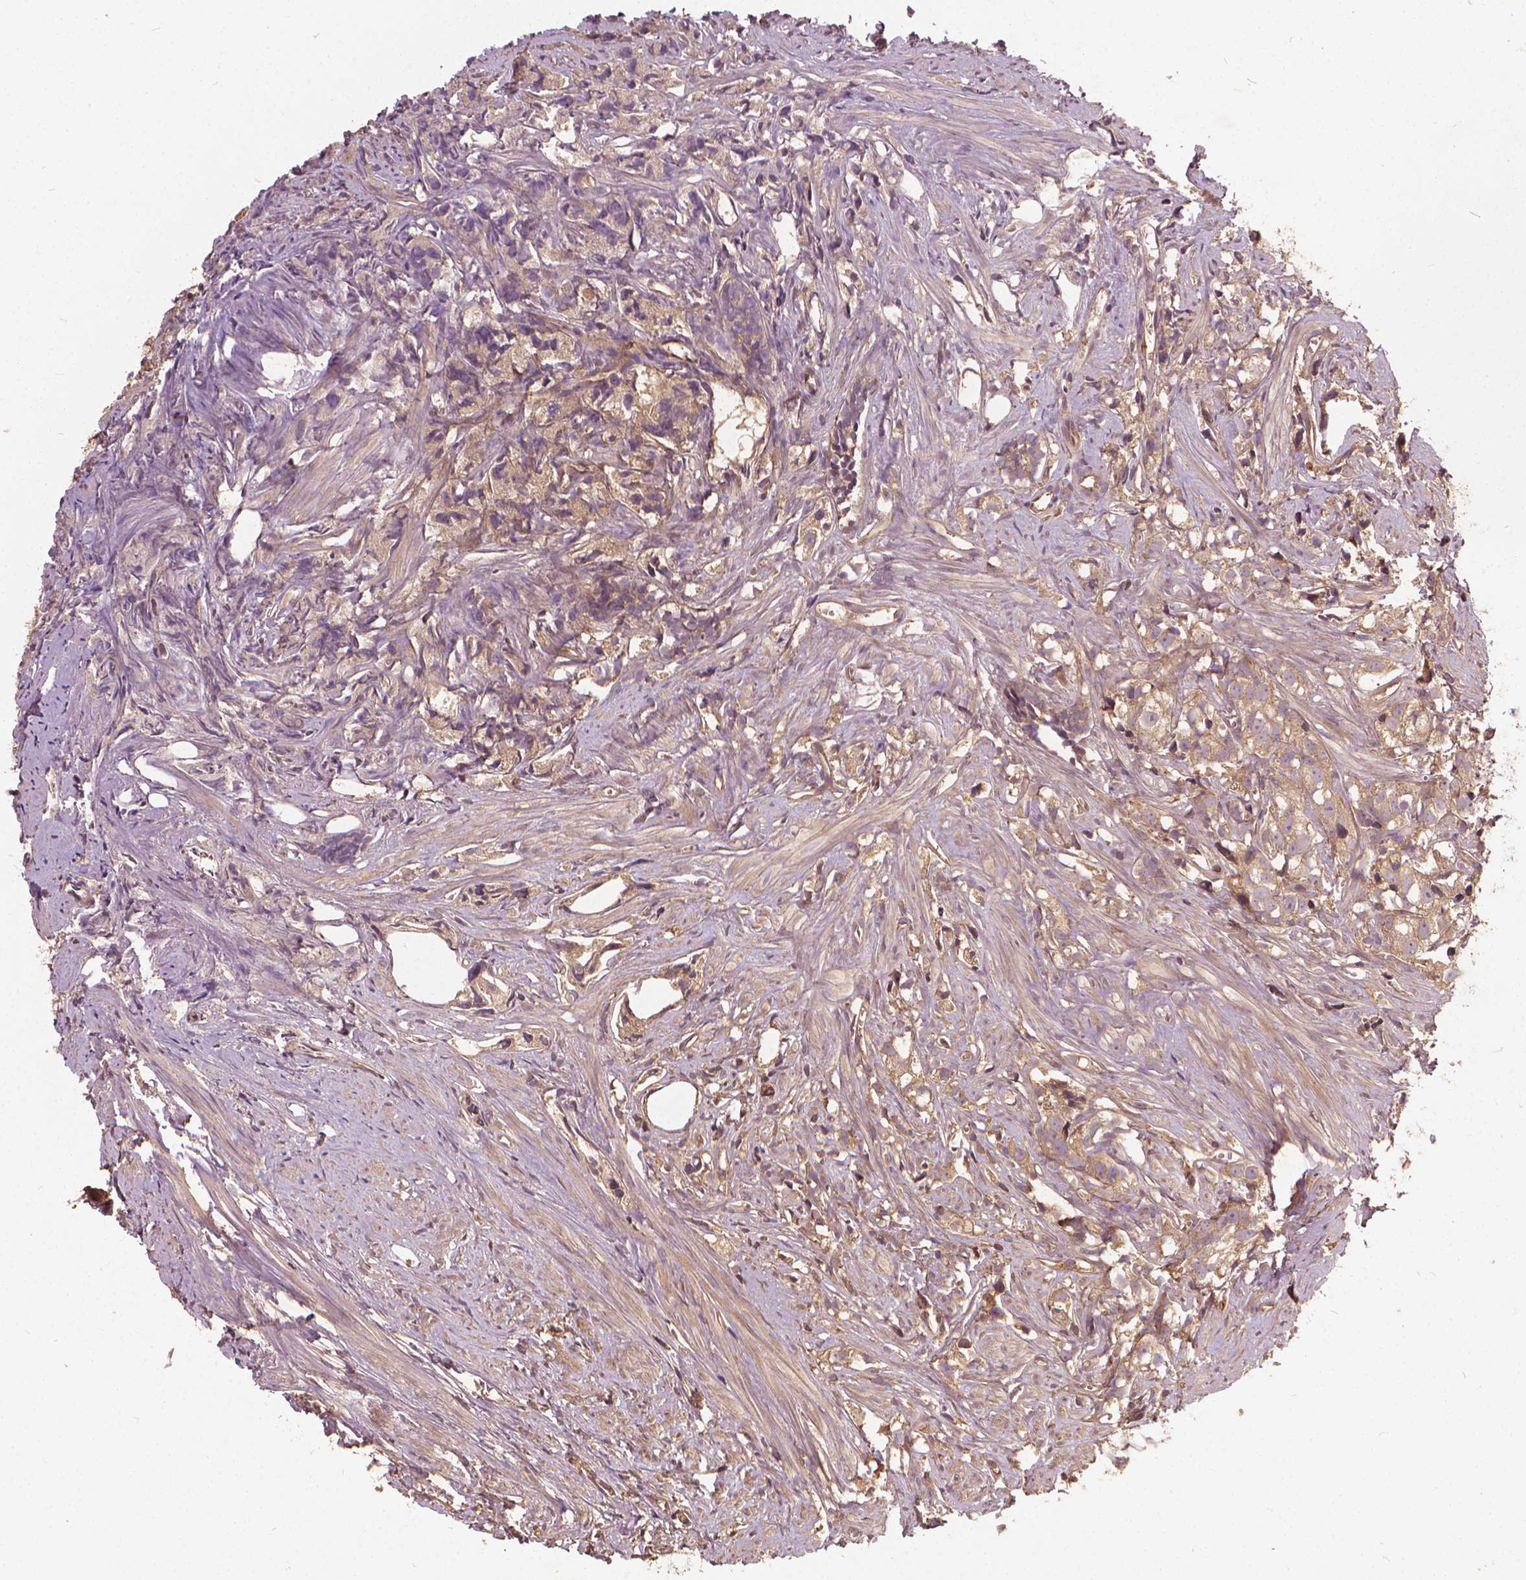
{"staining": {"intensity": "weak", "quantity": ">75%", "location": "cytoplasmic/membranous"}, "tissue": "prostate cancer", "cell_type": "Tumor cells", "image_type": "cancer", "snomed": [{"axis": "morphology", "description": "Adenocarcinoma, High grade"}, {"axis": "topography", "description": "Prostate"}], "caption": "Protein expression analysis of human adenocarcinoma (high-grade) (prostate) reveals weak cytoplasmic/membranous positivity in approximately >75% of tumor cells.", "gene": "UBXN2A", "patient": {"sex": "male", "age": 68}}